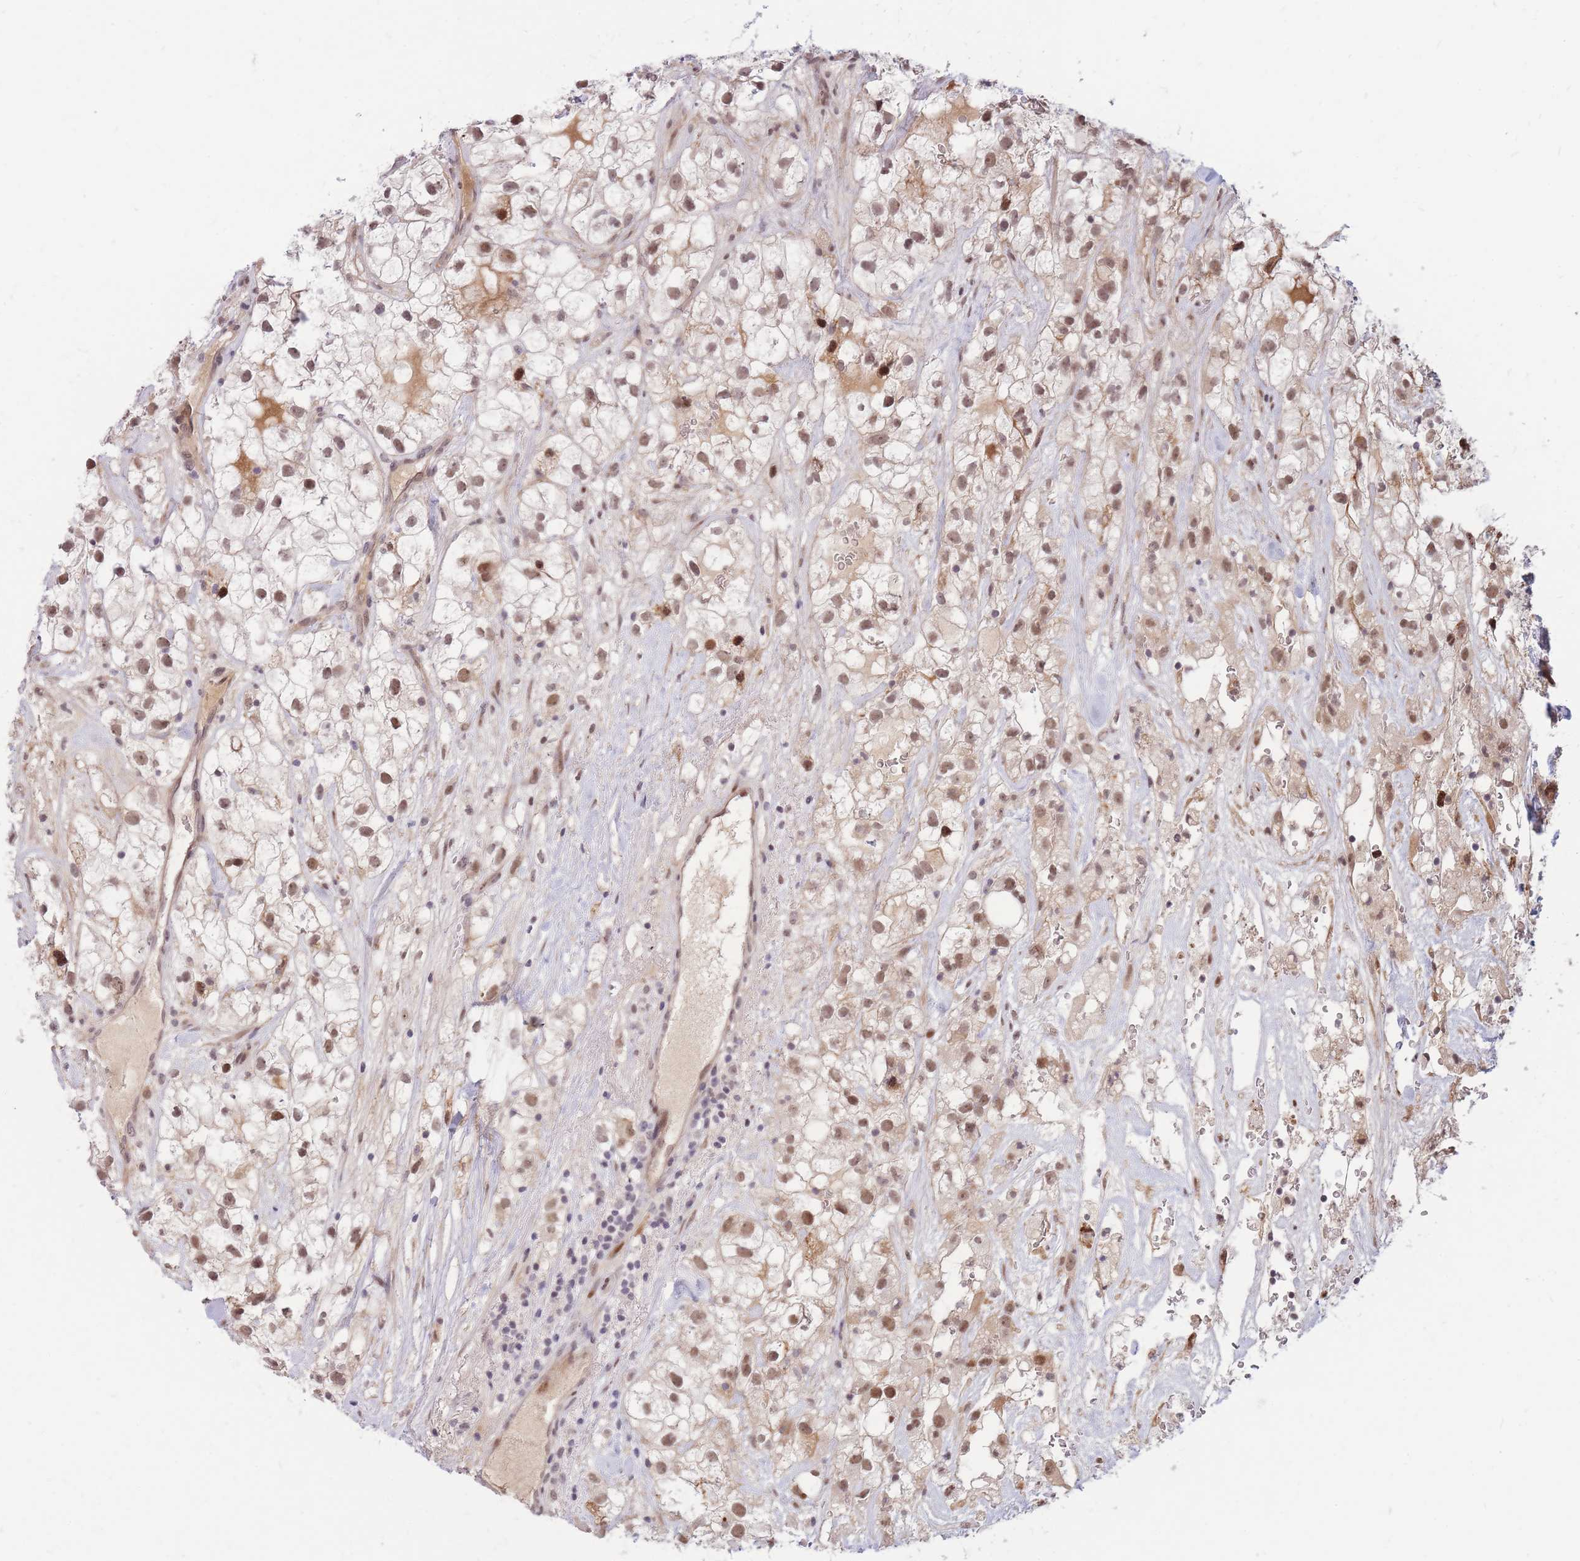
{"staining": {"intensity": "moderate", "quantity": ">75%", "location": "nuclear"}, "tissue": "renal cancer", "cell_type": "Tumor cells", "image_type": "cancer", "snomed": [{"axis": "morphology", "description": "Adenocarcinoma, NOS"}, {"axis": "topography", "description": "Kidney"}], "caption": "Renal cancer (adenocarcinoma) was stained to show a protein in brown. There is medium levels of moderate nuclear positivity in about >75% of tumor cells. (DAB (3,3'-diaminobenzidine) = brown stain, brightfield microscopy at high magnification).", "gene": "ERICH6B", "patient": {"sex": "male", "age": 59}}